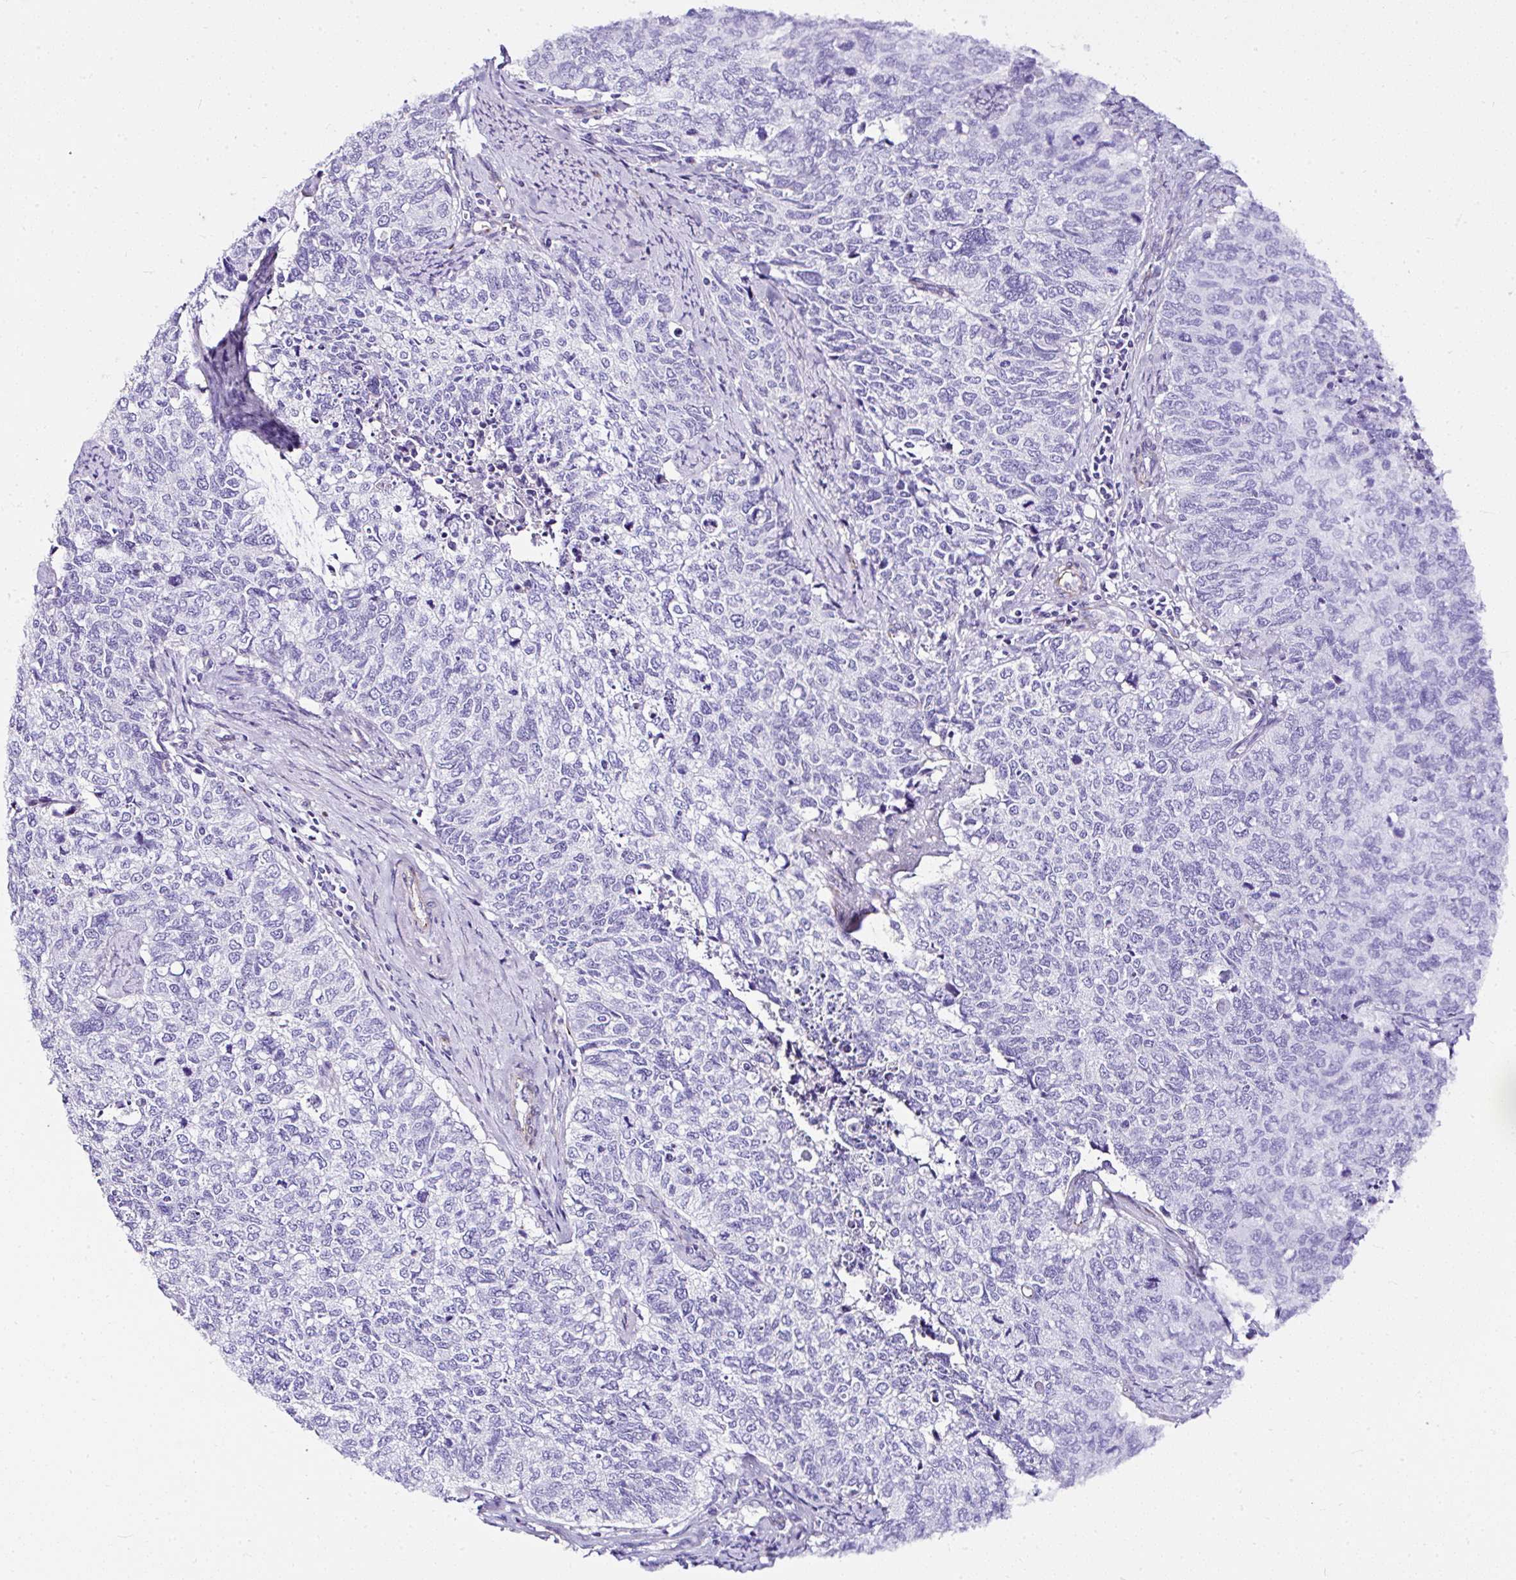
{"staining": {"intensity": "negative", "quantity": "none", "location": "none"}, "tissue": "cervical cancer", "cell_type": "Tumor cells", "image_type": "cancer", "snomed": [{"axis": "morphology", "description": "Adenocarcinoma, NOS"}, {"axis": "topography", "description": "Cervix"}], "caption": "High magnification brightfield microscopy of cervical cancer stained with DAB (brown) and counterstained with hematoxylin (blue): tumor cells show no significant positivity.", "gene": "DEPDC5", "patient": {"sex": "female", "age": 63}}